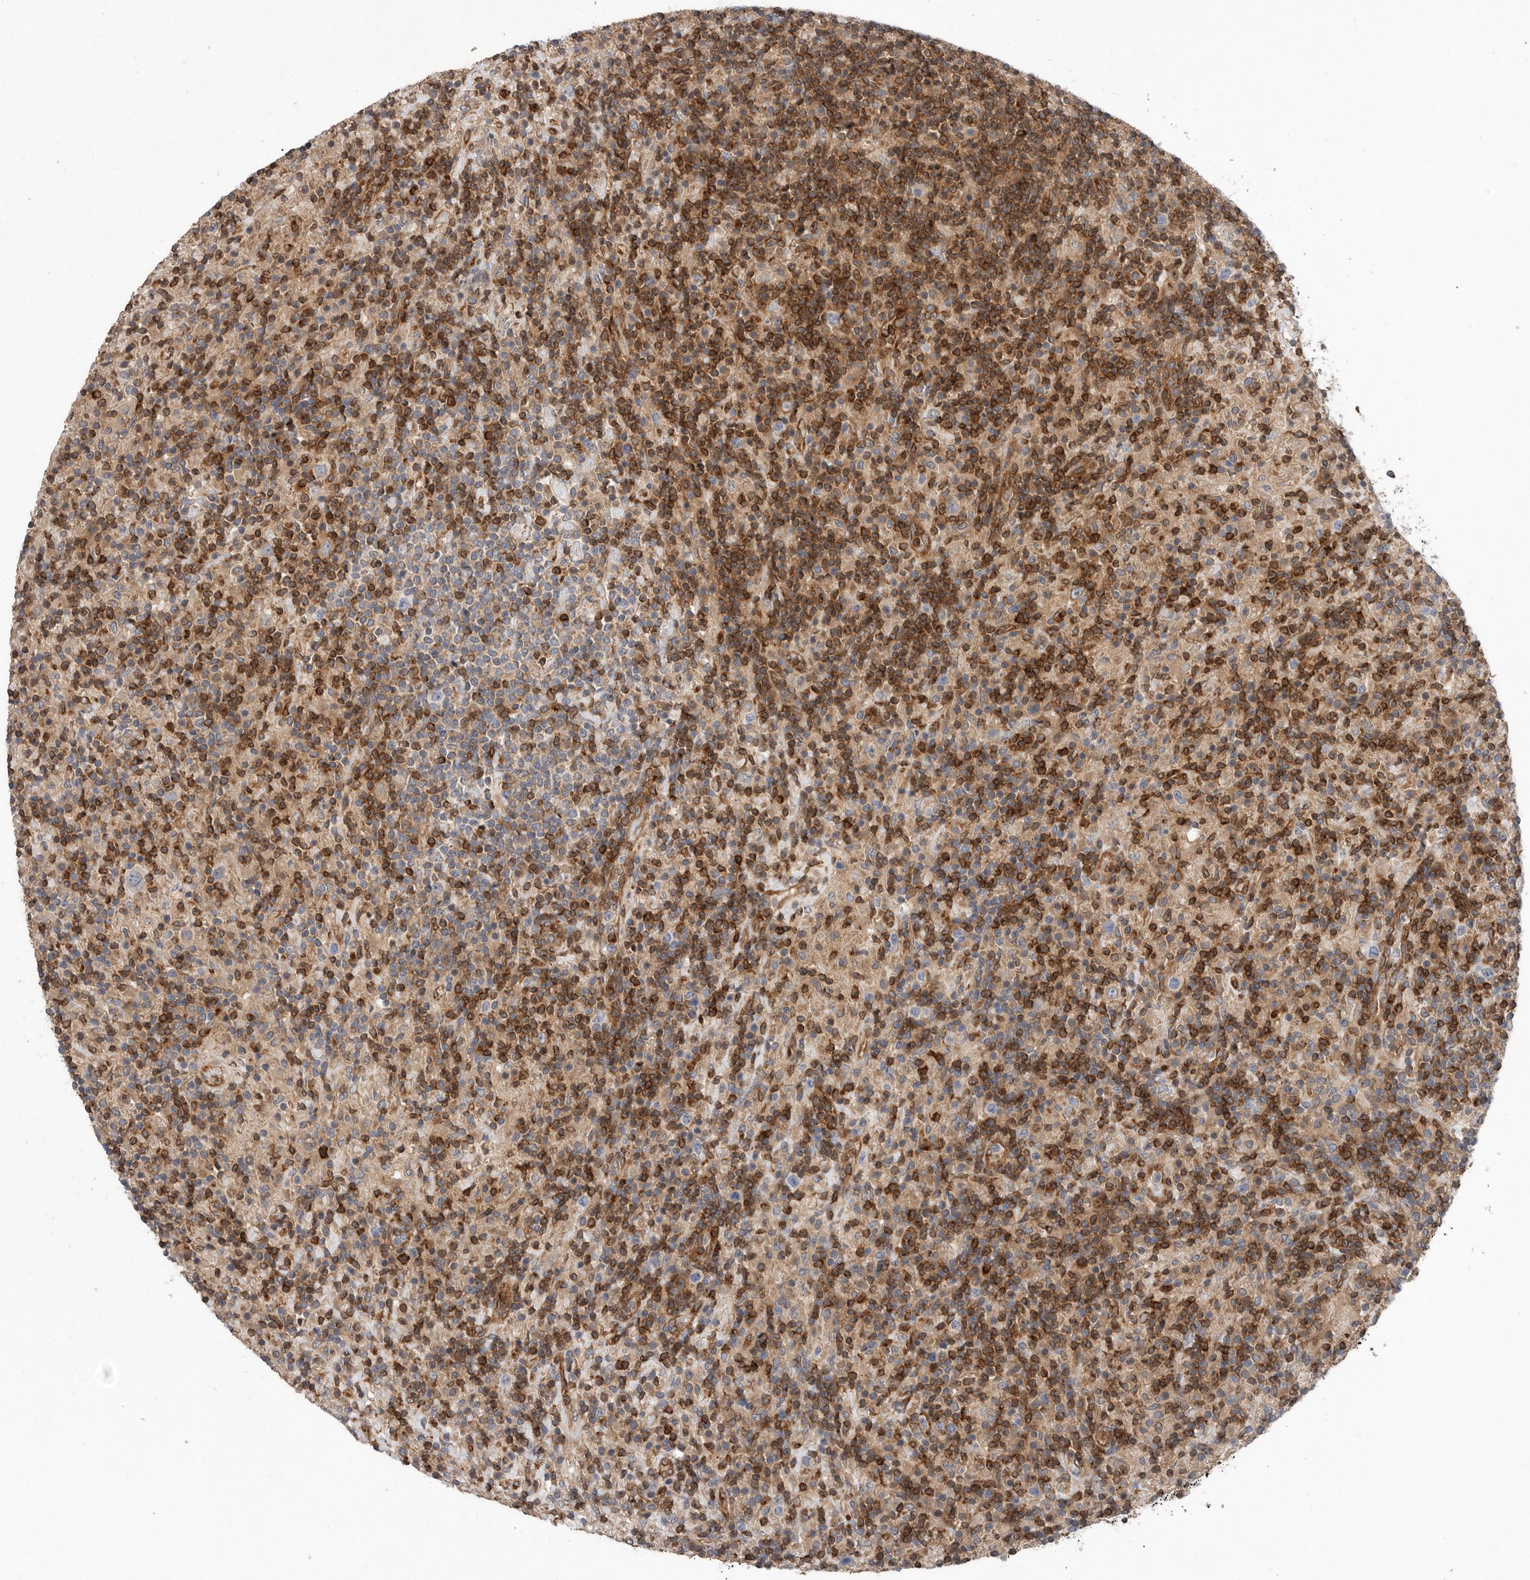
{"staining": {"intensity": "negative", "quantity": "none", "location": "none"}, "tissue": "lymphoma", "cell_type": "Tumor cells", "image_type": "cancer", "snomed": [{"axis": "morphology", "description": "Hodgkin's disease, NOS"}, {"axis": "topography", "description": "Lymph node"}], "caption": "Lymphoma was stained to show a protein in brown. There is no significant staining in tumor cells.", "gene": "PRKCH", "patient": {"sex": "male", "age": 70}}